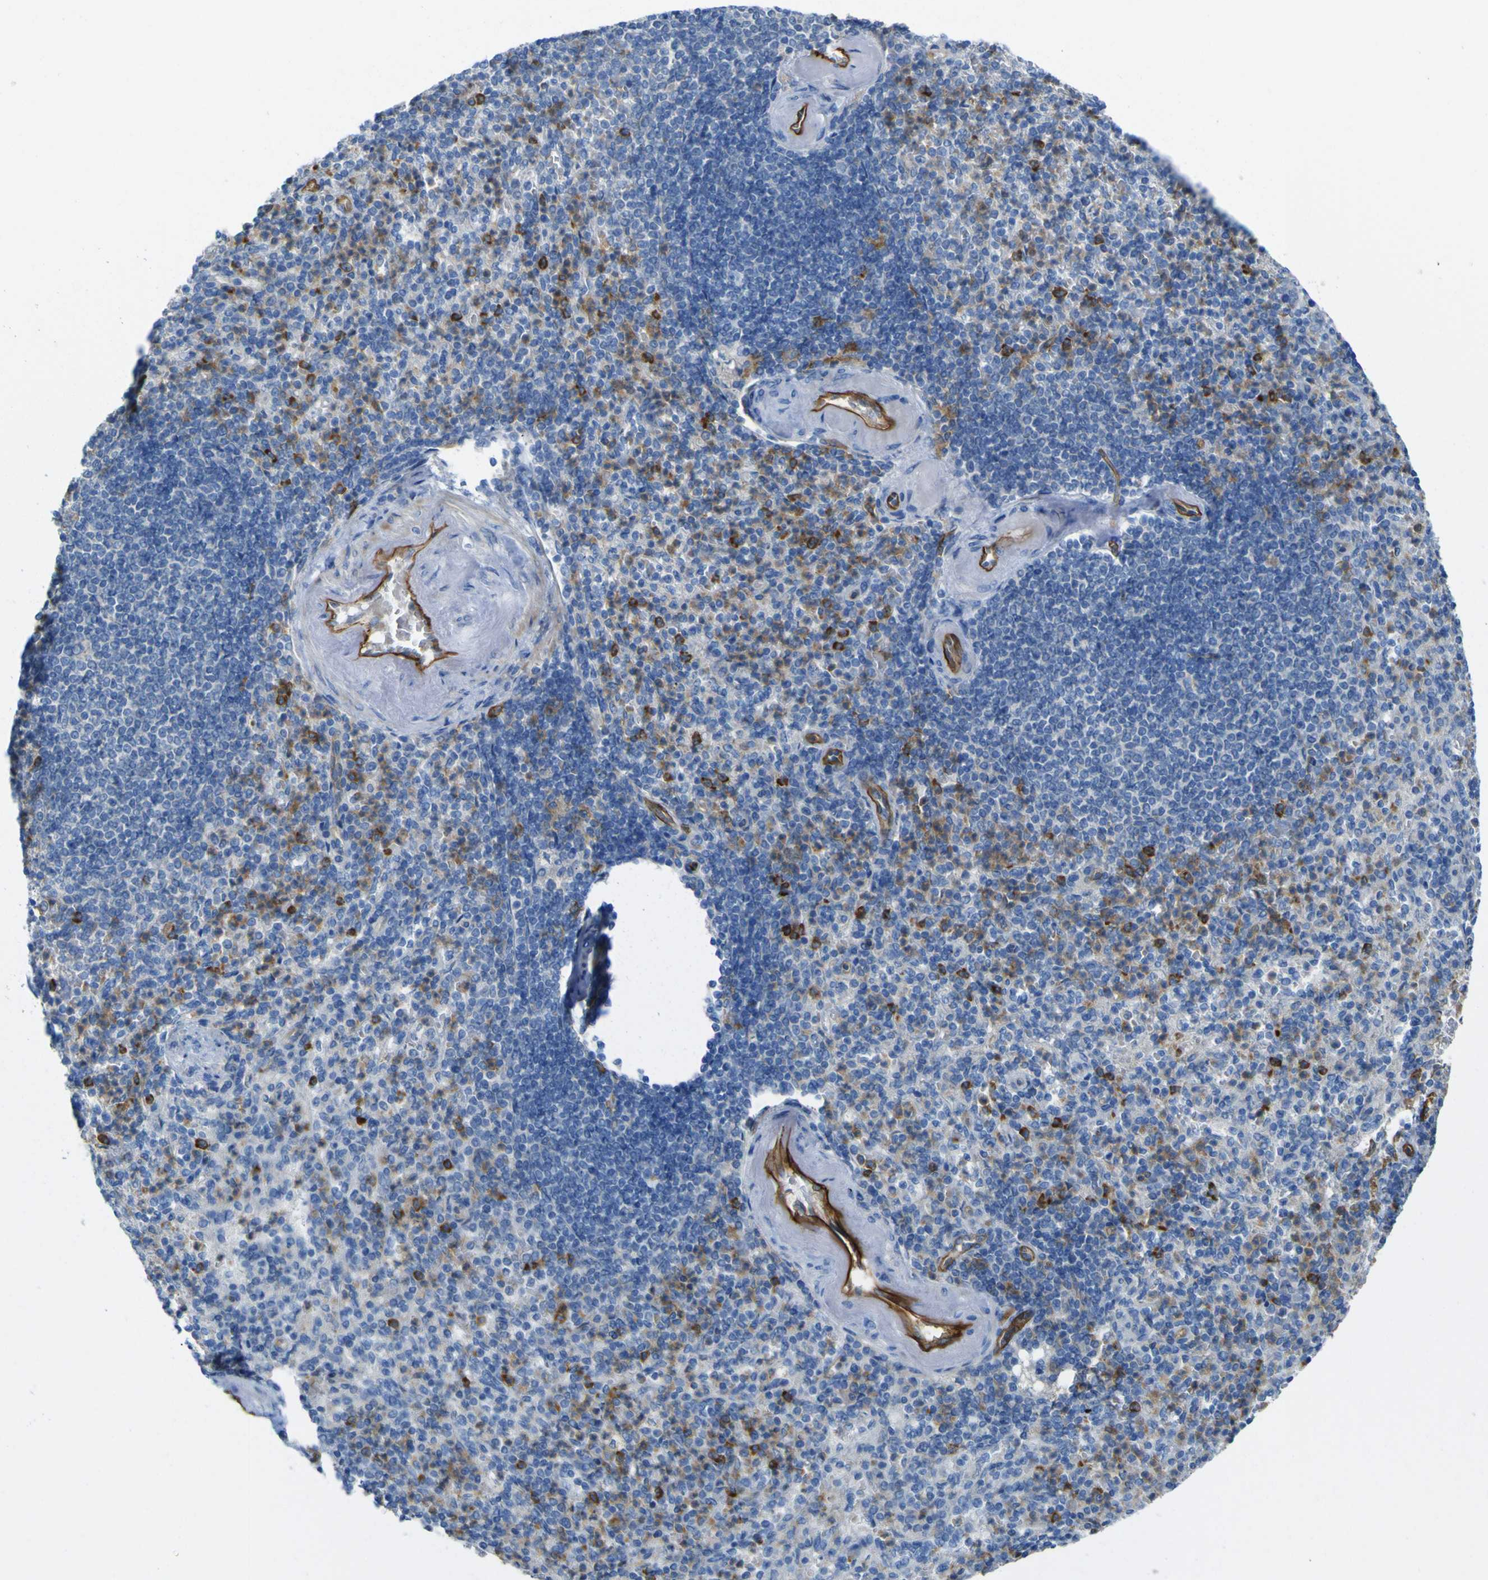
{"staining": {"intensity": "strong", "quantity": "<25%", "location": "cytoplasmic/membranous"}, "tissue": "spleen", "cell_type": "Cells in red pulp", "image_type": "normal", "snomed": [{"axis": "morphology", "description": "Normal tissue, NOS"}, {"axis": "topography", "description": "Spleen"}], "caption": "This histopathology image exhibits unremarkable spleen stained with immunohistochemistry (IHC) to label a protein in brown. The cytoplasmic/membranous of cells in red pulp show strong positivity for the protein. Nuclei are counter-stained blue.", "gene": "CD93", "patient": {"sex": "female", "age": 74}}